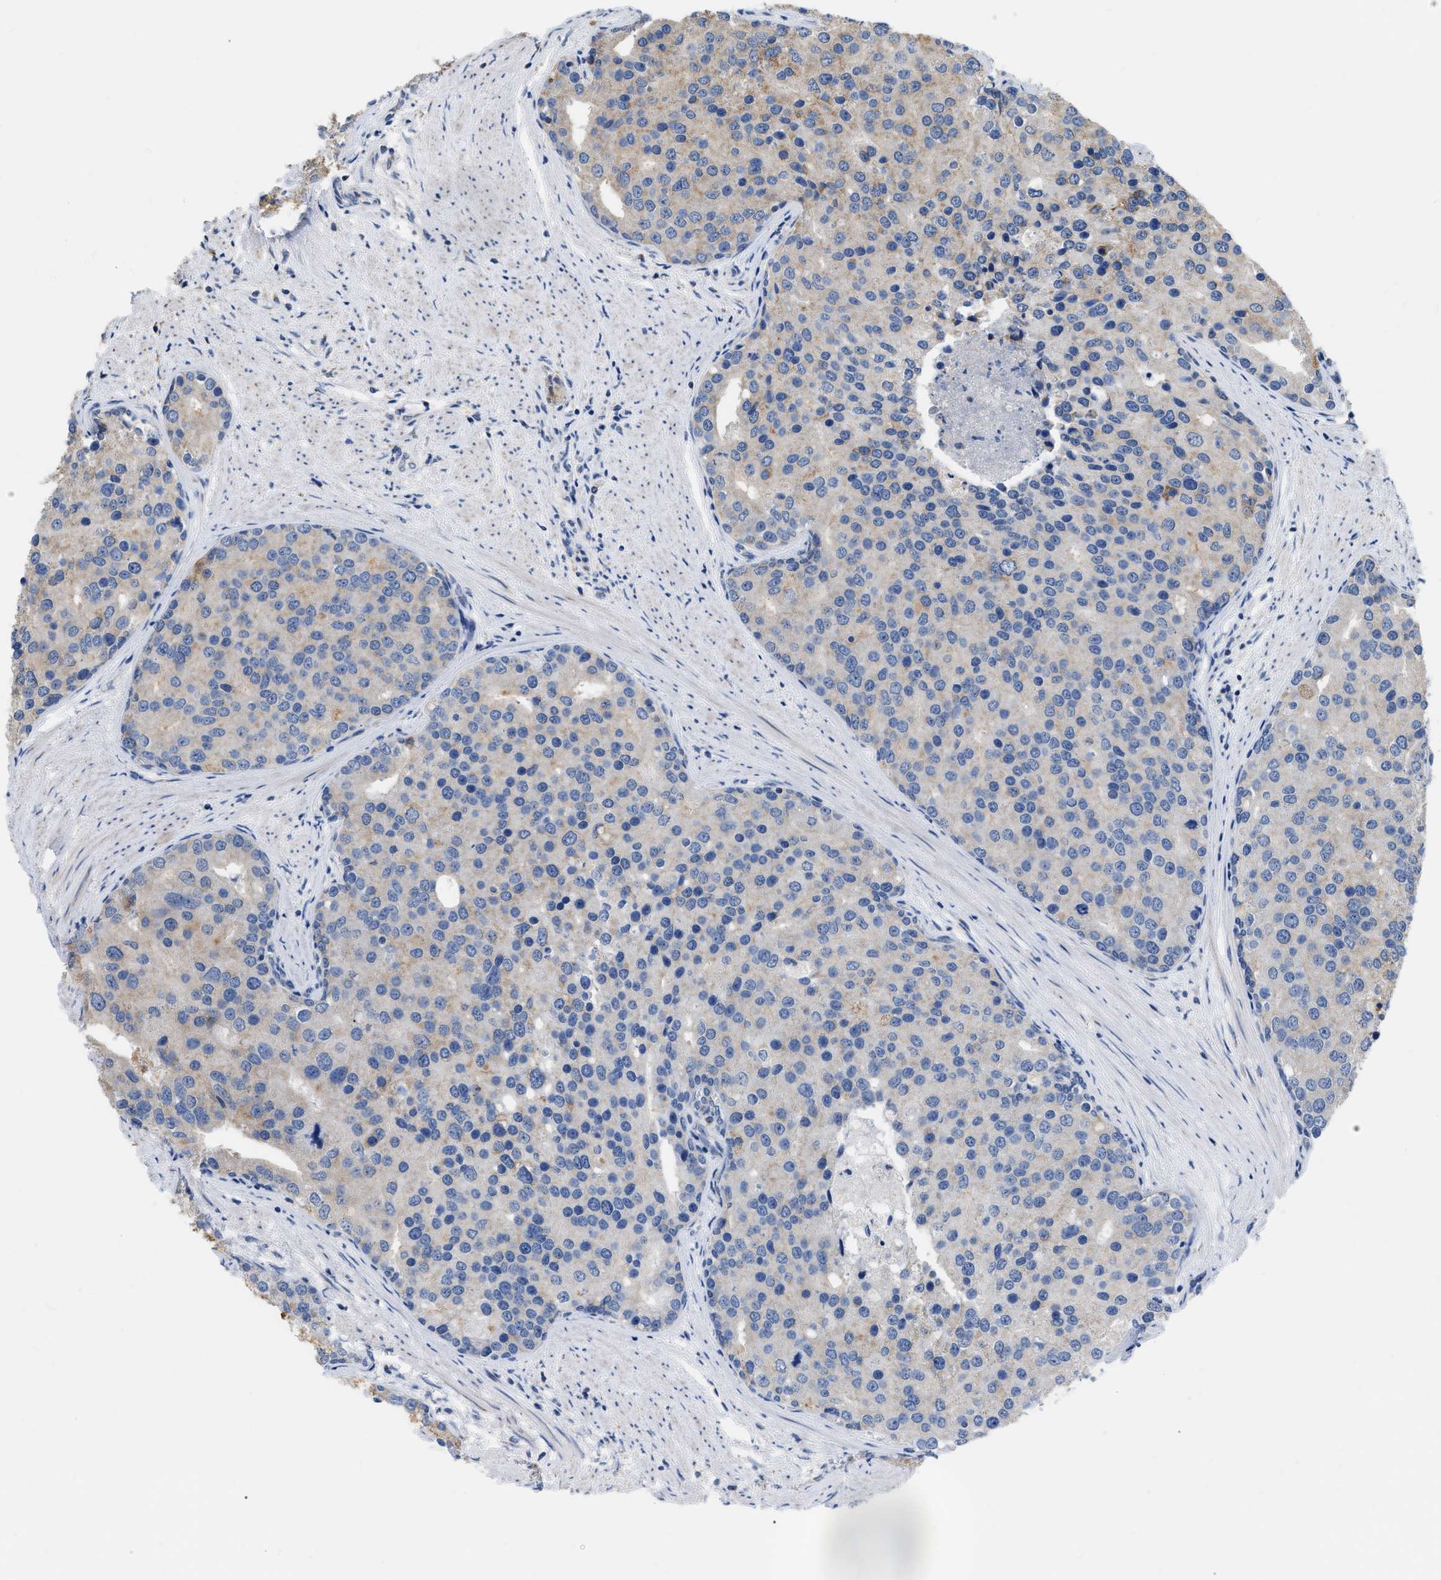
{"staining": {"intensity": "weak", "quantity": "25%-75%", "location": "cytoplasmic/membranous"}, "tissue": "prostate cancer", "cell_type": "Tumor cells", "image_type": "cancer", "snomed": [{"axis": "morphology", "description": "Adenocarcinoma, High grade"}, {"axis": "topography", "description": "Prostate"}], "caption": "Immunohistochemistry (IHC) (DAB (3,3'-diaminobenzidine)) staining of human prostate high-grade adenocarcinoma displays weak cytoplasmic/membranous protein staining in approximately 25%-75% of tumor cells. Immunohistochemistry (IHC) stains the protein of interest in brown and the nuclei are stained blue.", "gene": "DDX56", "patient": {"sex": "male", "age": 50}}